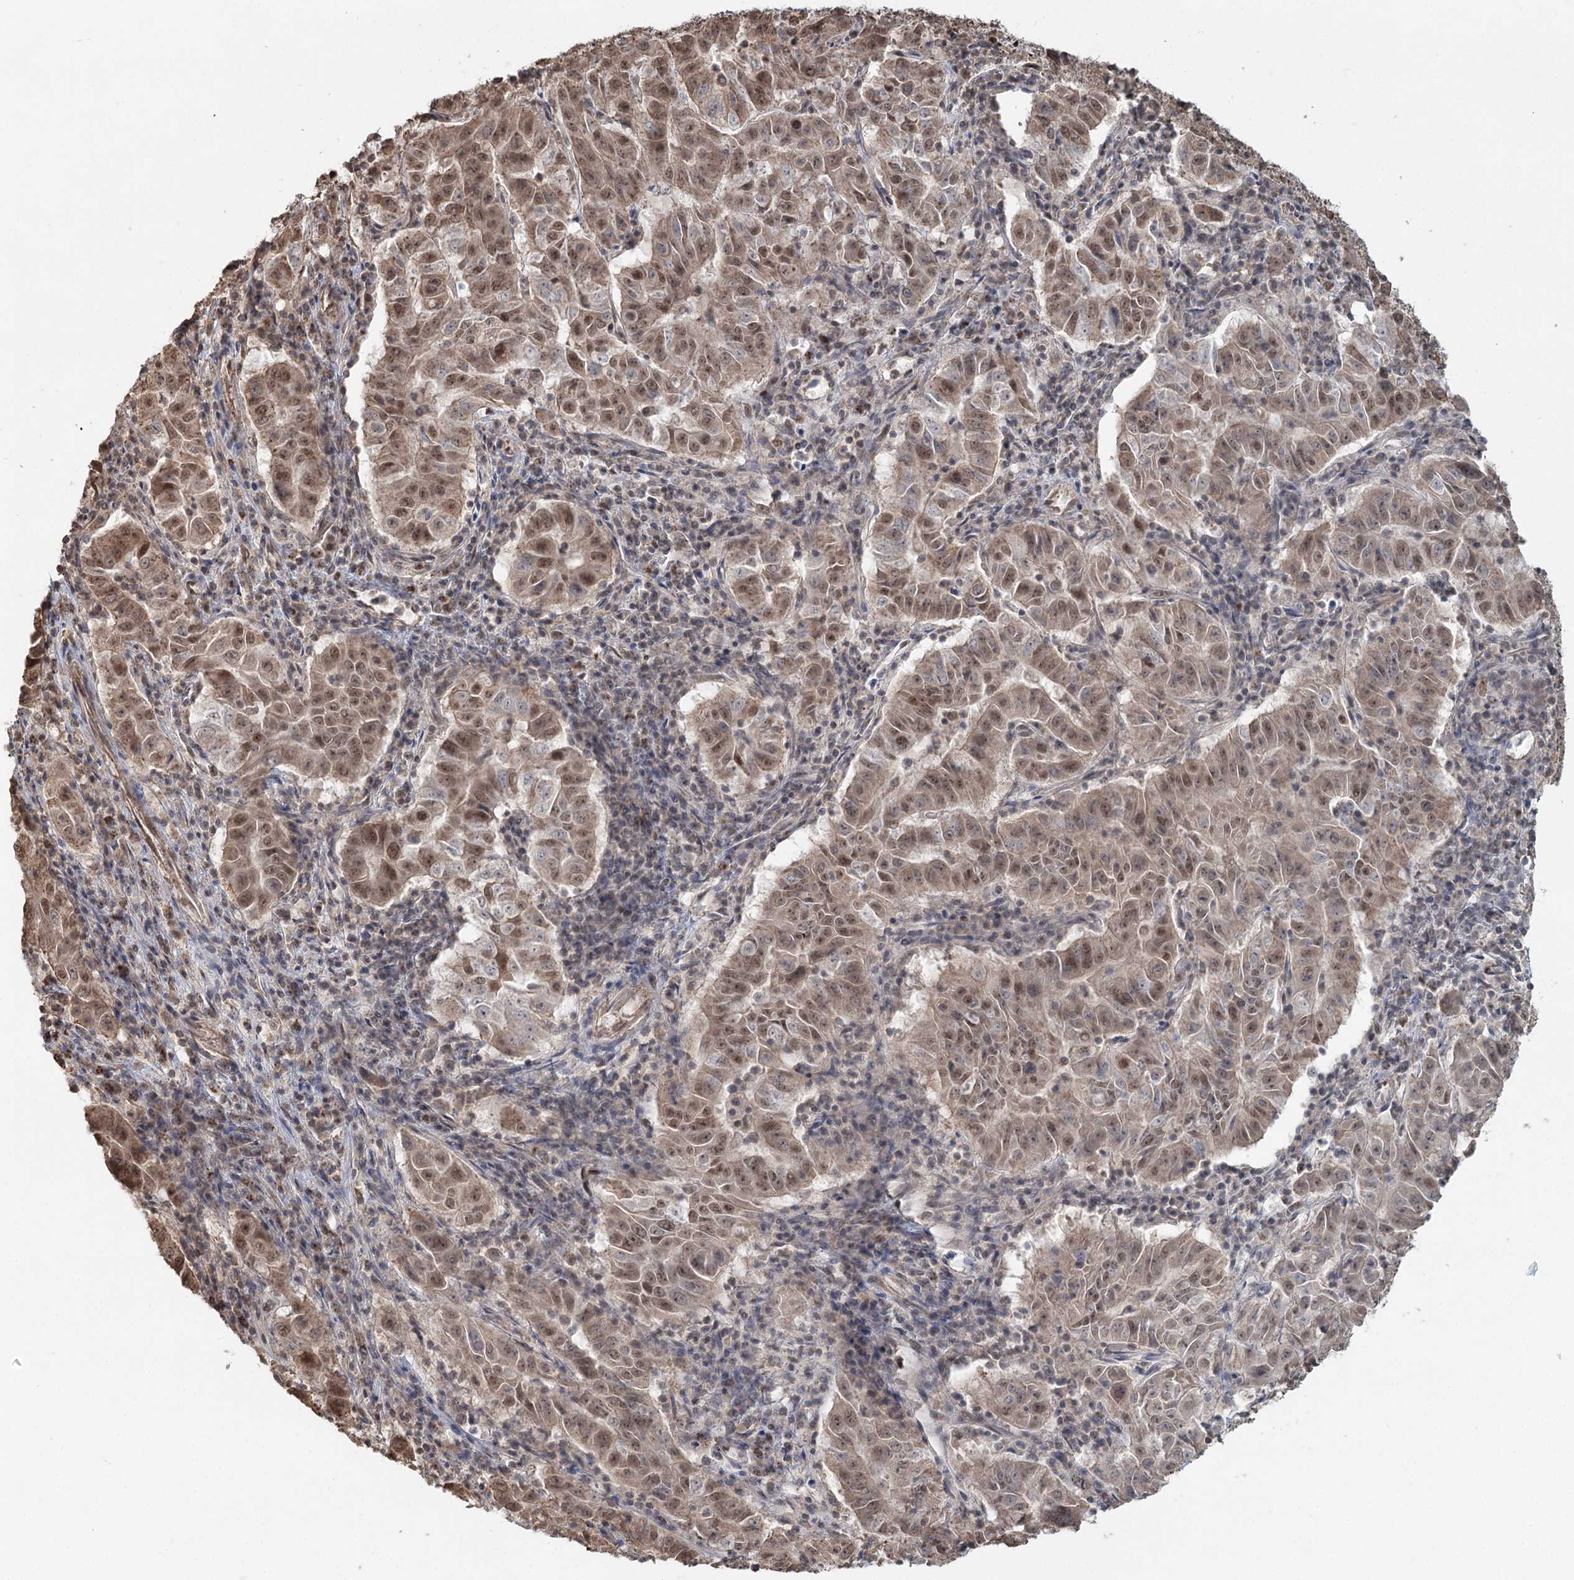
{"staining": {"intensity": "moderate", "quantity": ">75%", "location": "nuclear"}, "tissue": "pancreatic cancer", "cell_type": "Tumor cells", "image_type": "cancer", "snomed": [{"axis": "morphology", "description": "Adenocarcinoma, NOS"}, {"axis": "topography", "description": "Pancreas"}], "caption": "About >75% of tumor cells in pancreatic cancer (adenocarcinoma) reveal moderate nuclear protein expression as visualized by brown immunohistochemical staining.", "gene": "GPALPP1", "patient": {"sex": "male", "age": 63}}